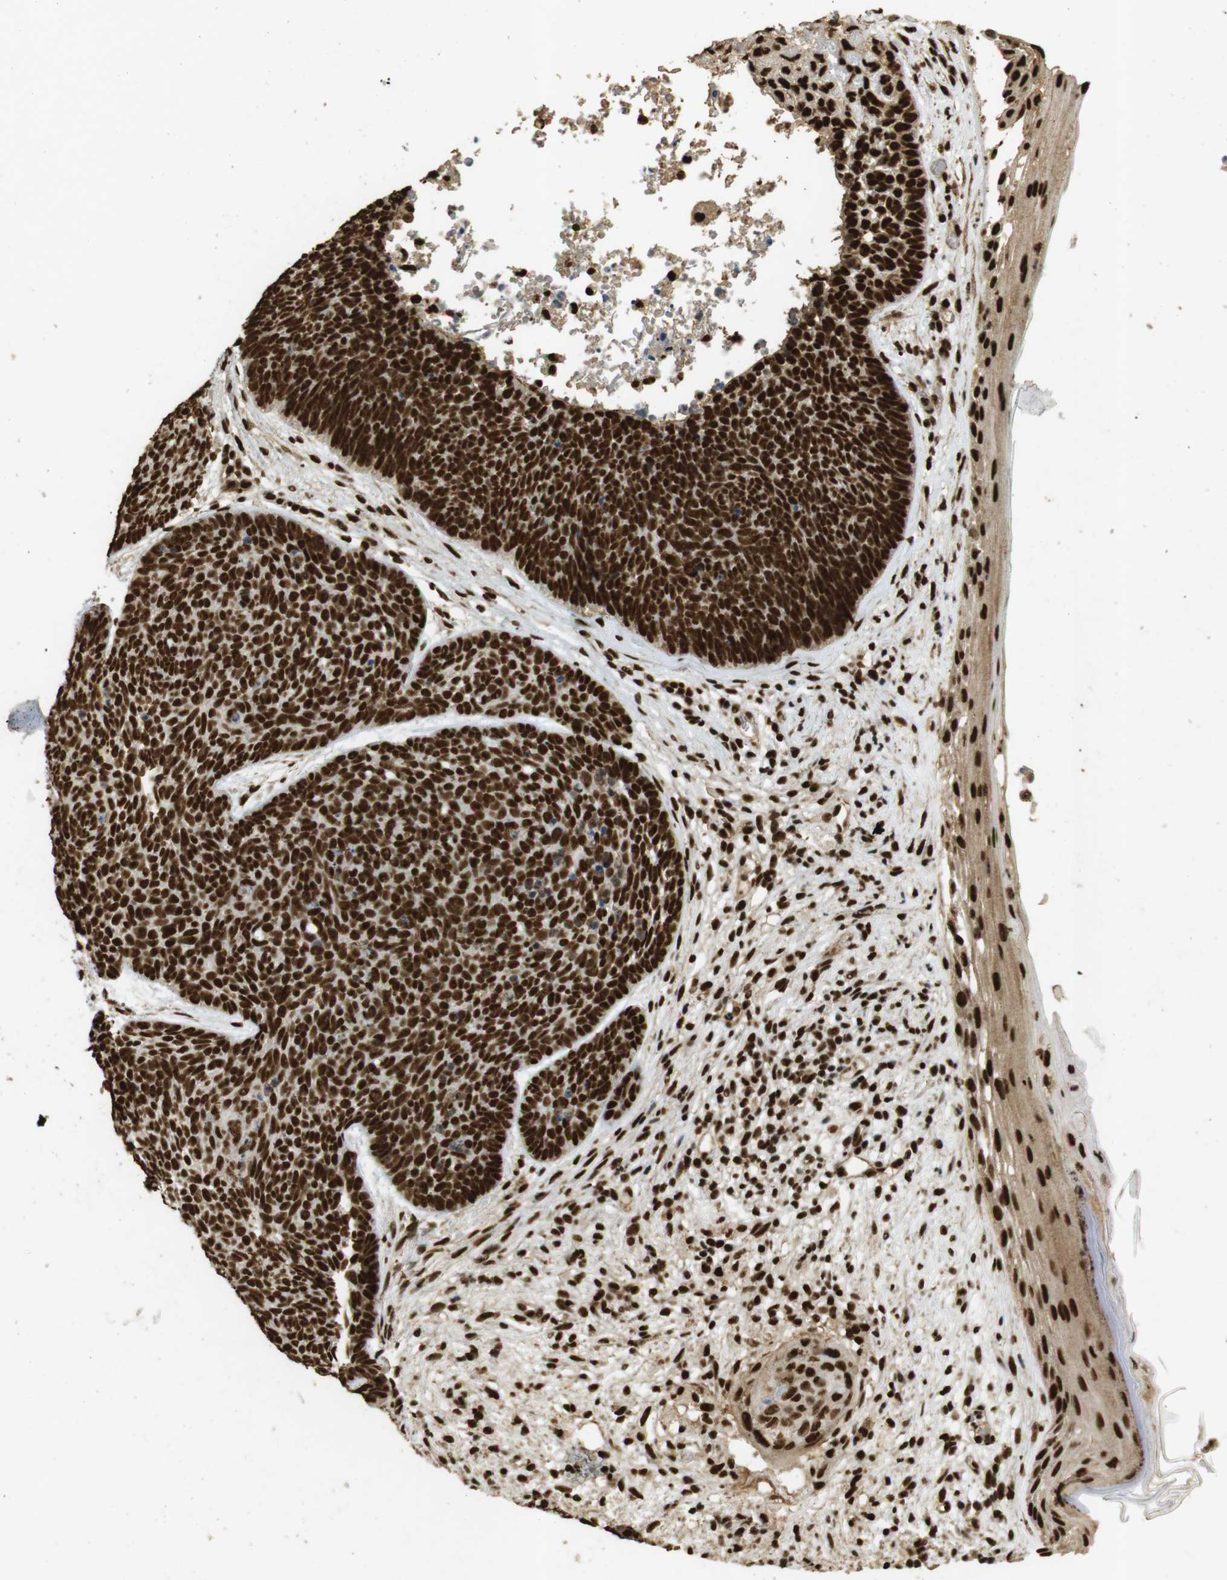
{"staining": {"intensity": "strong", "quantity": ">75%", "location": "nuclear"}, "tissue": "skin cancer", "cell_type": "Tumor cells", "image_type": "cancer", "snomed": [{"axis": "morphology", "description": "Basal cell carcinoma"}, {"axis": "topography", "description": "Skin"}], "caption": "The micrograph exhibits a brown stain indicating the presence of a protein in the nuclear of tumor cells in skin cancer.", "gene": "GATA4", "patient": {"sex": "female", "age": 70}}